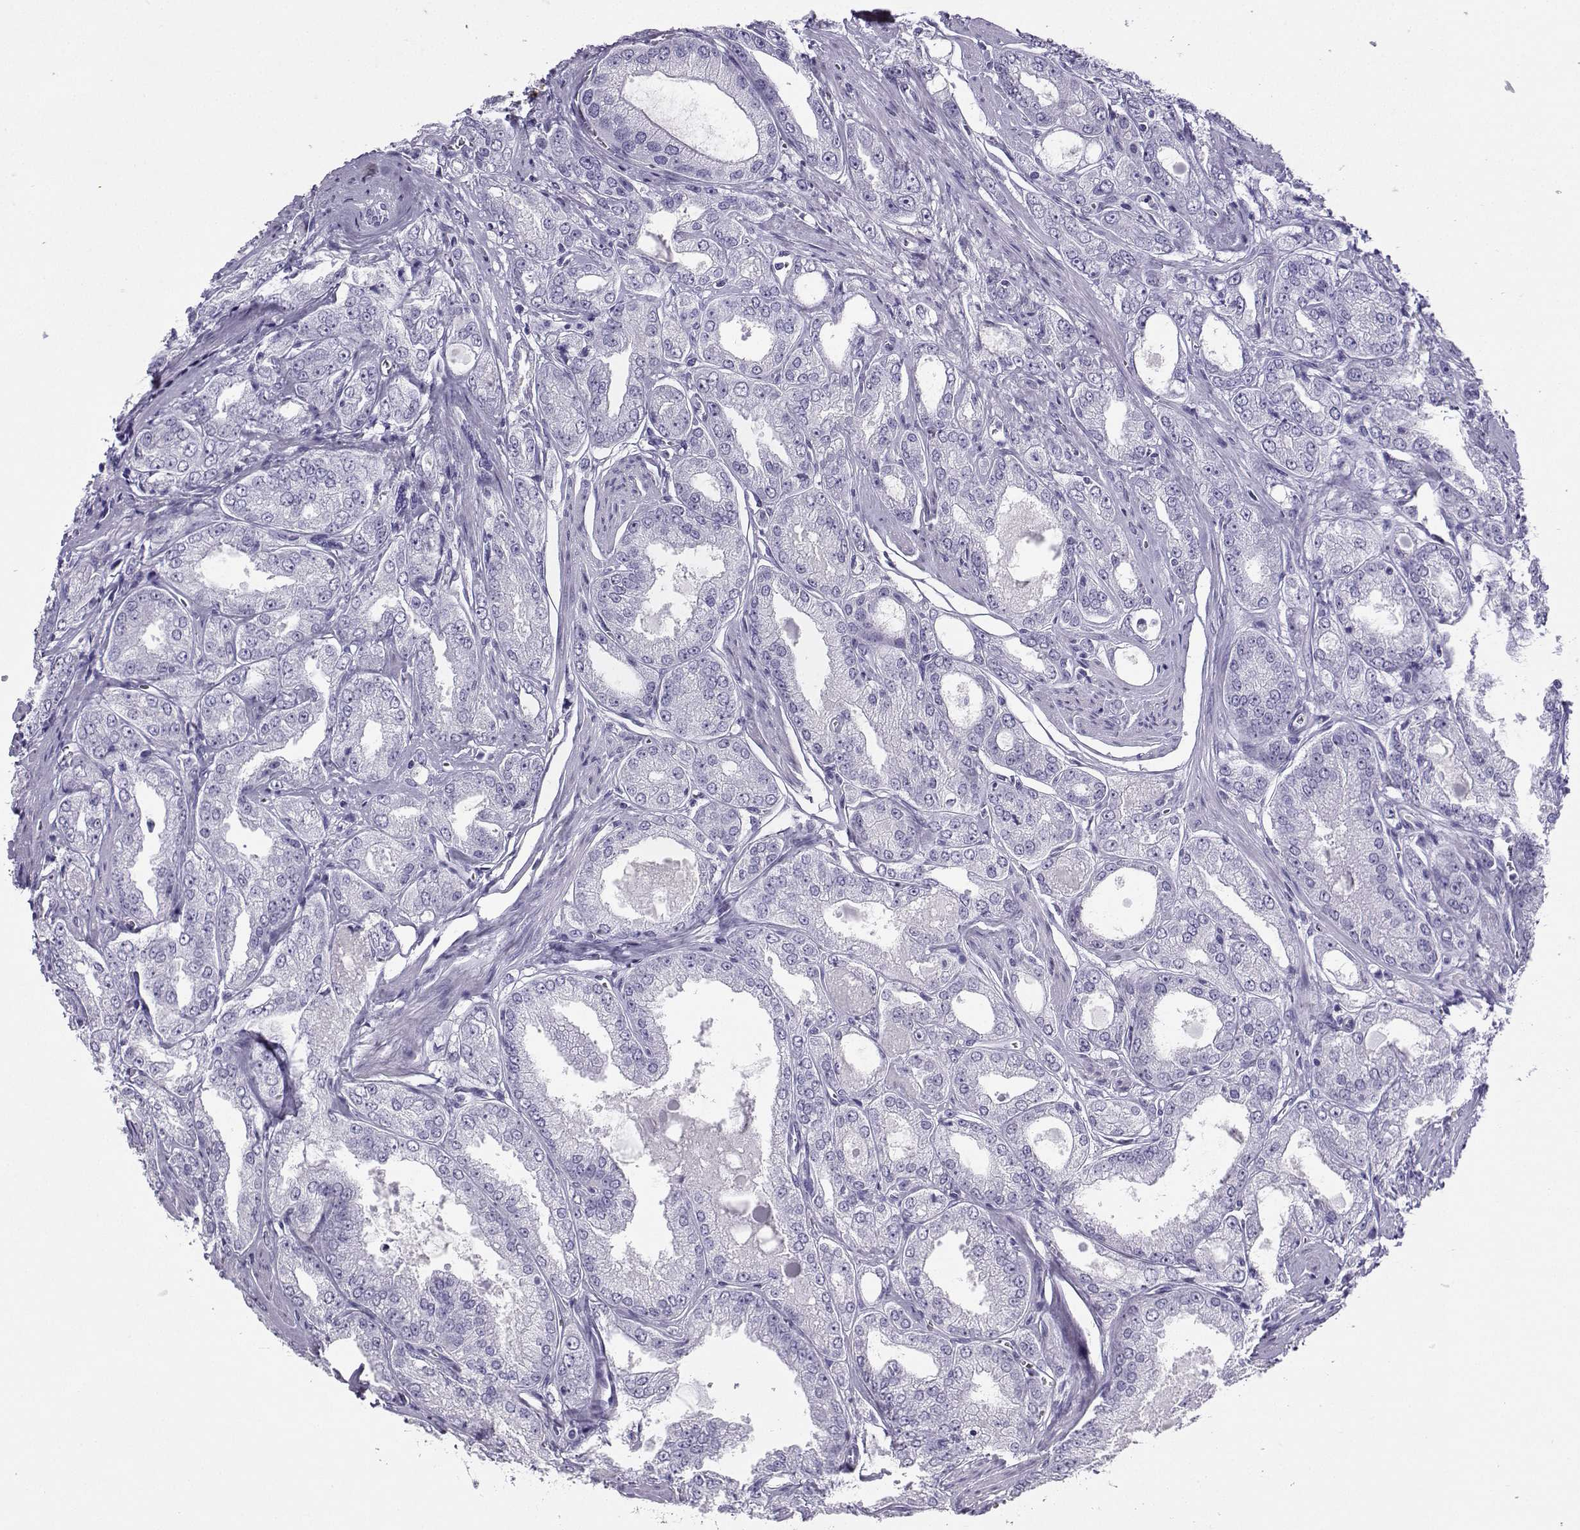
{"staining": {"intensity": "negative", "quantity": "none", "location": "none"}, "tissue": "prostate cancer", "cell_type": "Tumor cells", "image_type": "cancer", "snomed": [{"axis": "morphology", "description": "Adenocarcinoma, NOS"}, {"axis": "morphology", "description": "Adenocarcinoma, High grade"}, {"axis": "topography", "description": "Prostate"}], "caption": "Immunohistochemical staining of prostate adenocarcinoma shows no significant expression in tumor cells.", "gene": "CD109", "patient": {"sex": "male", "age": 70}}